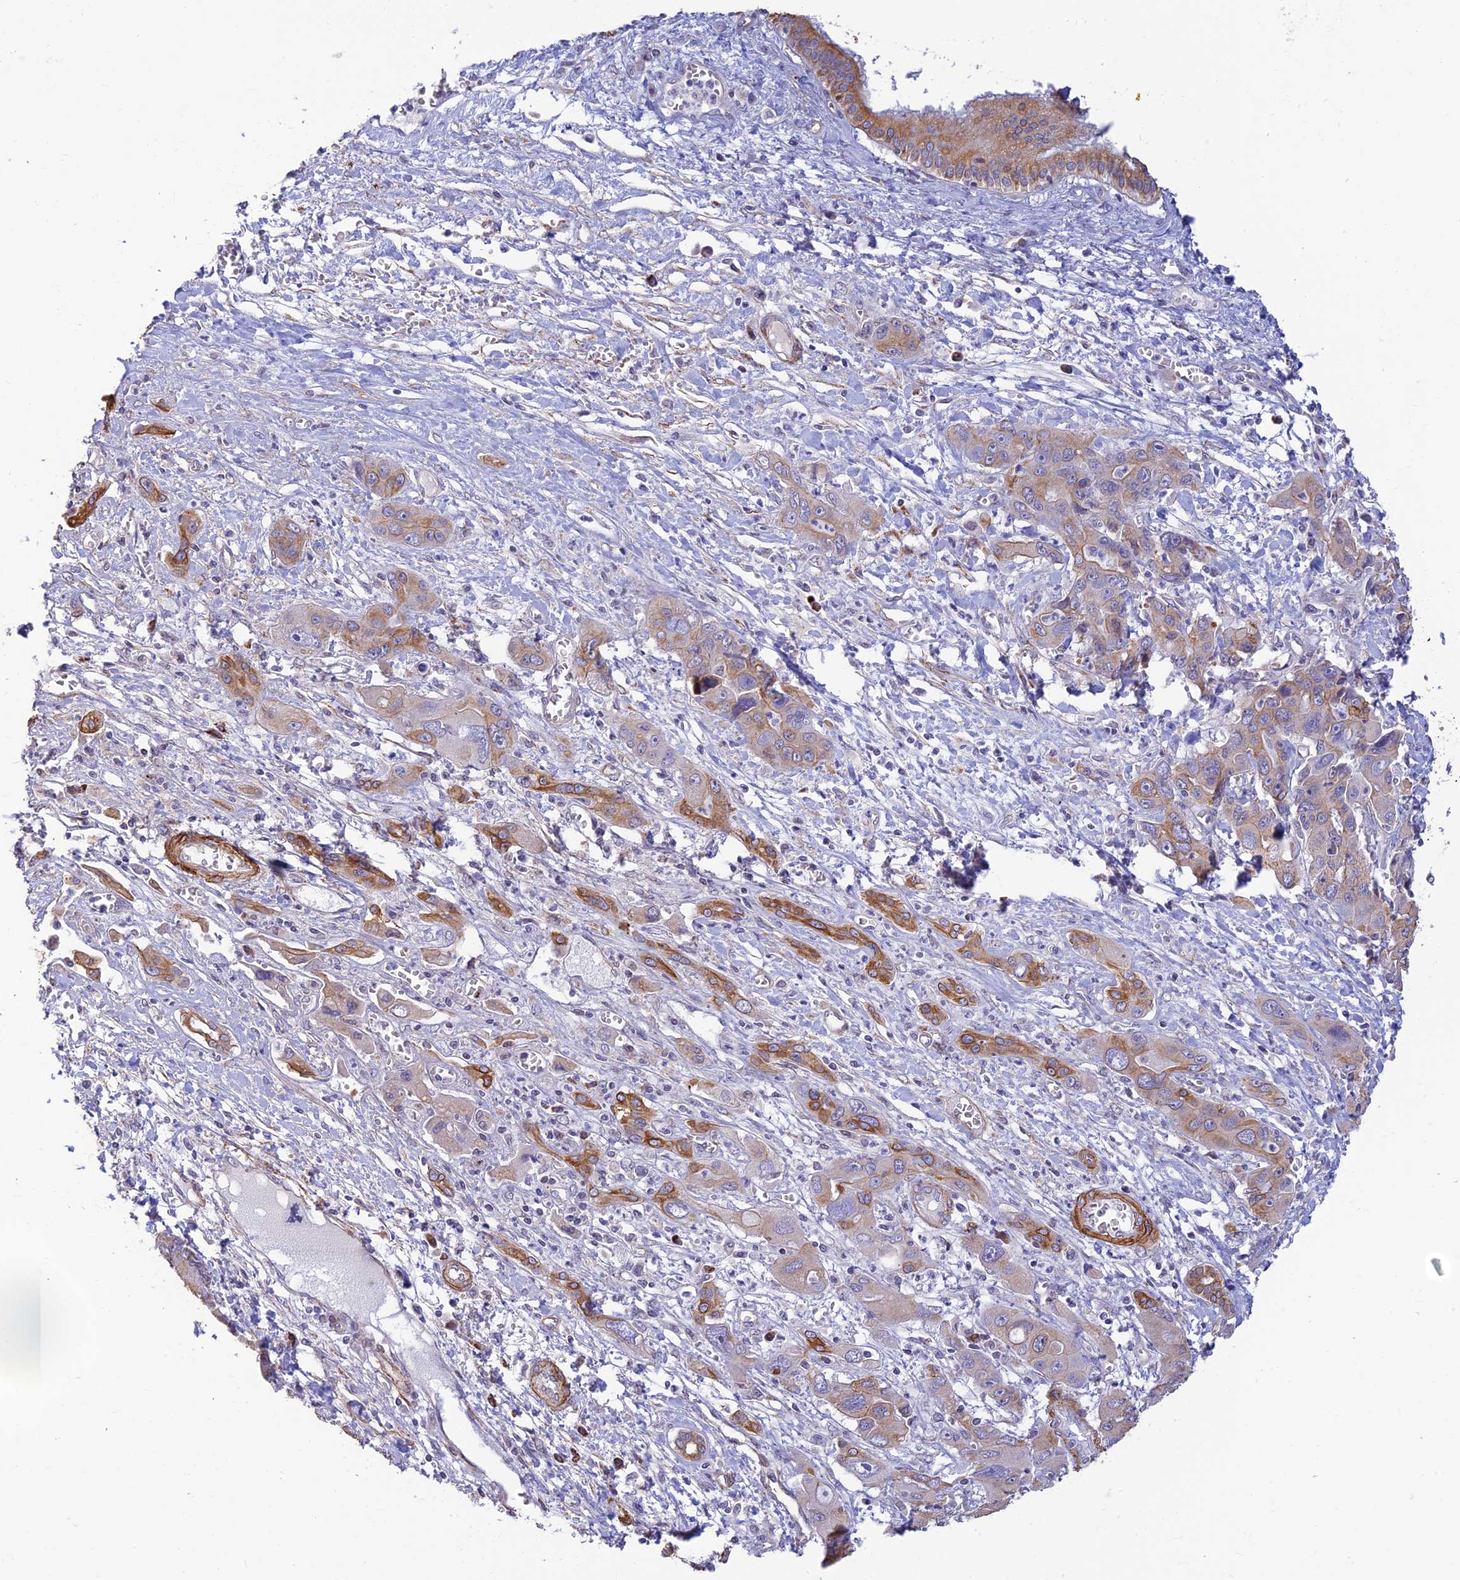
{"staining": {"intensity": "weak", "quantity": "25%-75%", "location": "cytoplasmic/membranous"}, "tissue": "liver cancer", "cell_type": "Tumor cells", "image_type": "cancer", "snomed": [{"axis": "morphology", "description": "Cholangiocarcinoma"}, {"axis": "topography", "description": "Liver"}], "caption": "Weak cytoplasmic/membranous protein staining is appreciated in about 25%-75% of tumor cells in cholangiocarcinoma (liver).", "gene": "ALDH1L2", "patient": {"sex": "male", "age": 67}}